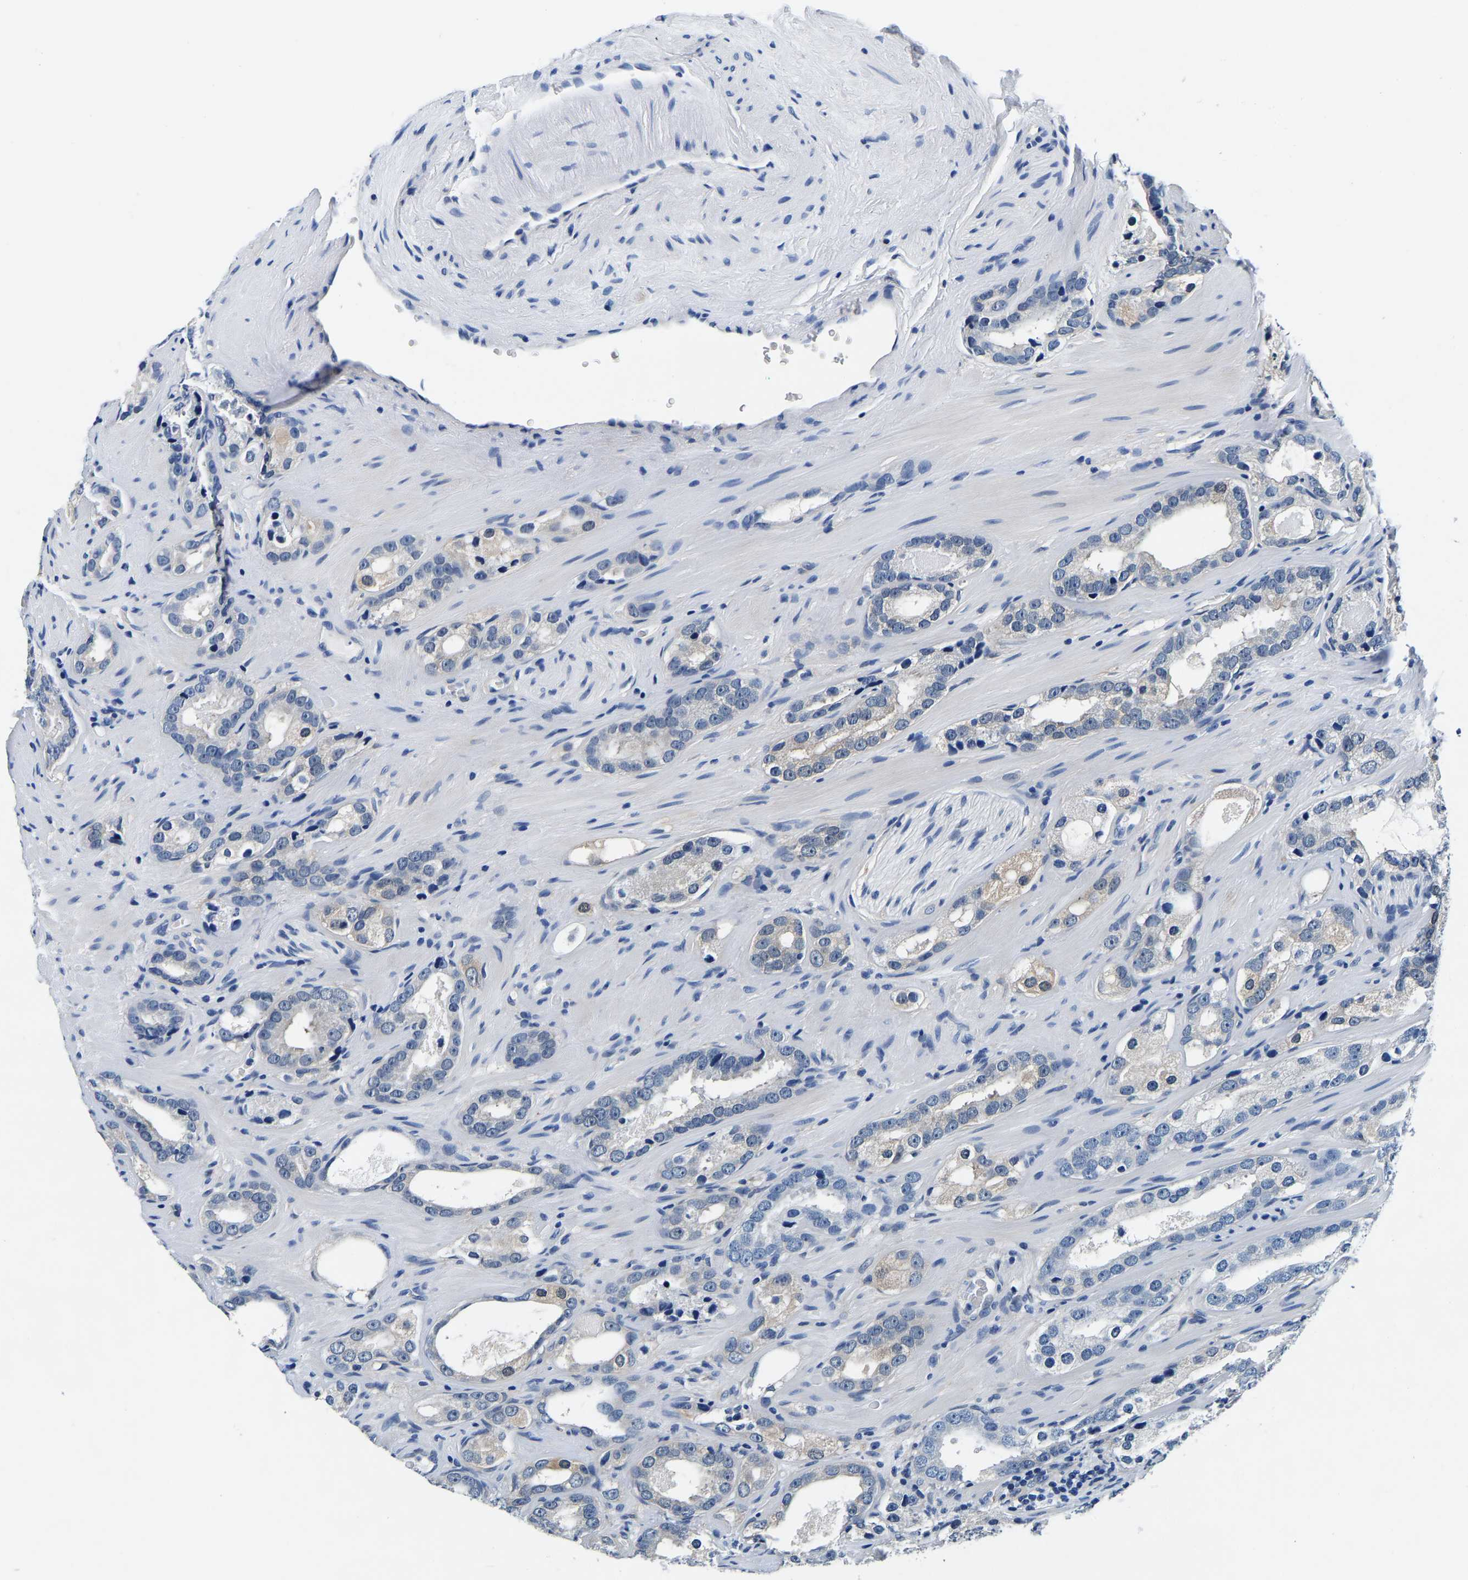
{"staining": {"intensity": "negative", "quantity": "none", "location": "none"}, "tissue": "prostate cancer", "cell_type": "Tumor cells", "image_type": "cancer", "snomed": [{"axis": "morphology", "description": "Adenocarcinoma, High grade"}, {"axis": "topography", "description": "Prostate"}], "caption": "IHC of human prostate cancer (high-grade adenocarcinoma) reveals no expression in tumor cells. (DAB IHC visualized using brightfield microscopy, high magnification).", "gene": "ACO1", "patient": {"sex": "male", "age": 63}}